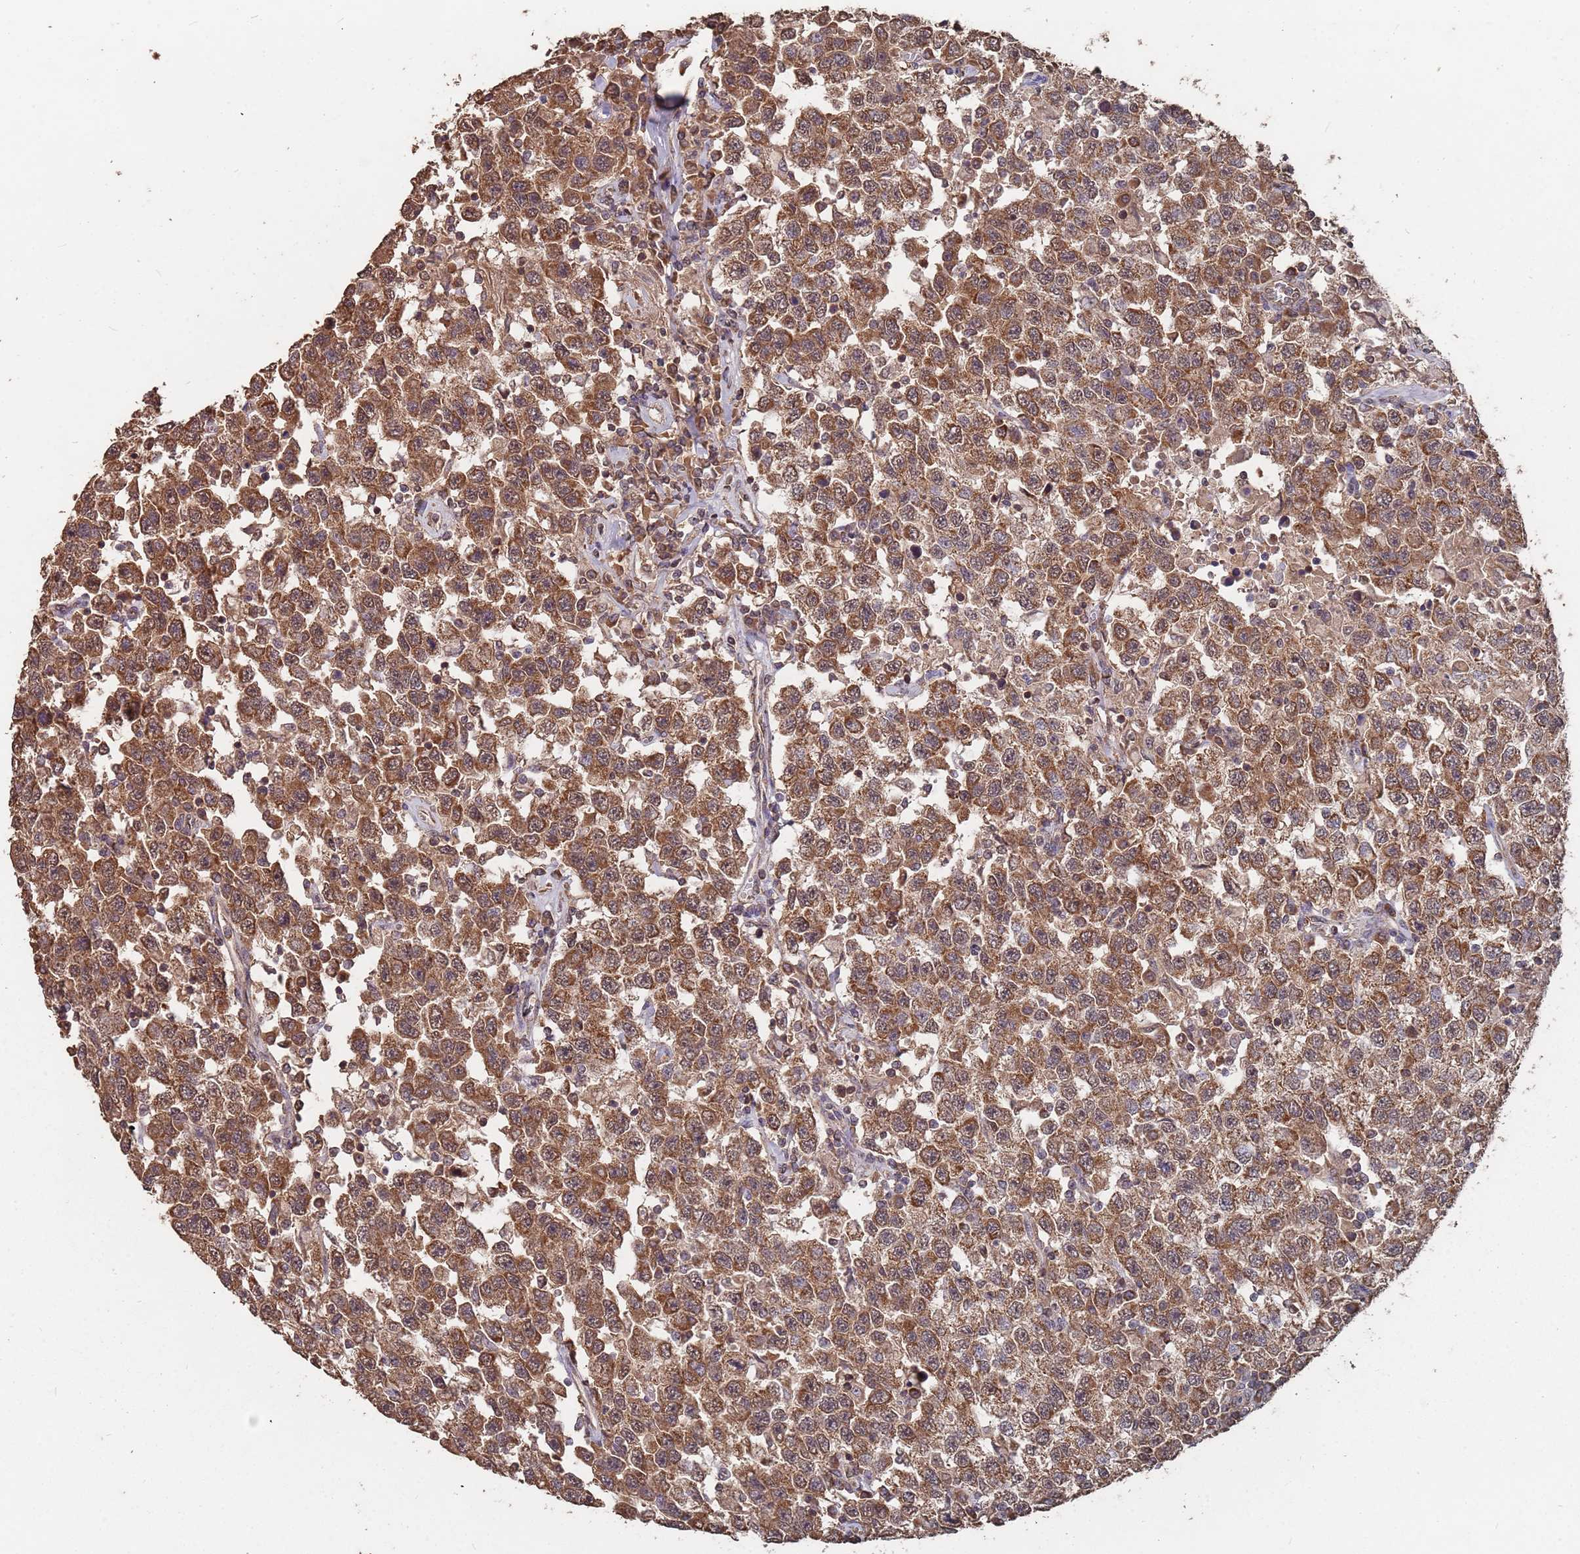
{"staining": {"intensity": "moderate", "quantity": ">75%", "location": "cytoplasmic/membranous"}, "tissue": "testis cancer", "cell_type": "Tumor cells", "image_type": "cancer", "snomed": [{"axis": "morphology", "description": "Seminoma, NOS"}, {"axis": "topography", "description": "Testis"}], "caption": "Immunohistochemical staining of human testis cancer reveals moderate cytoplasmic/membranous protein expression in about >75% of tumor cells.", "gene": "PRORP", "patient": {"sex": "male", "age": 41}}